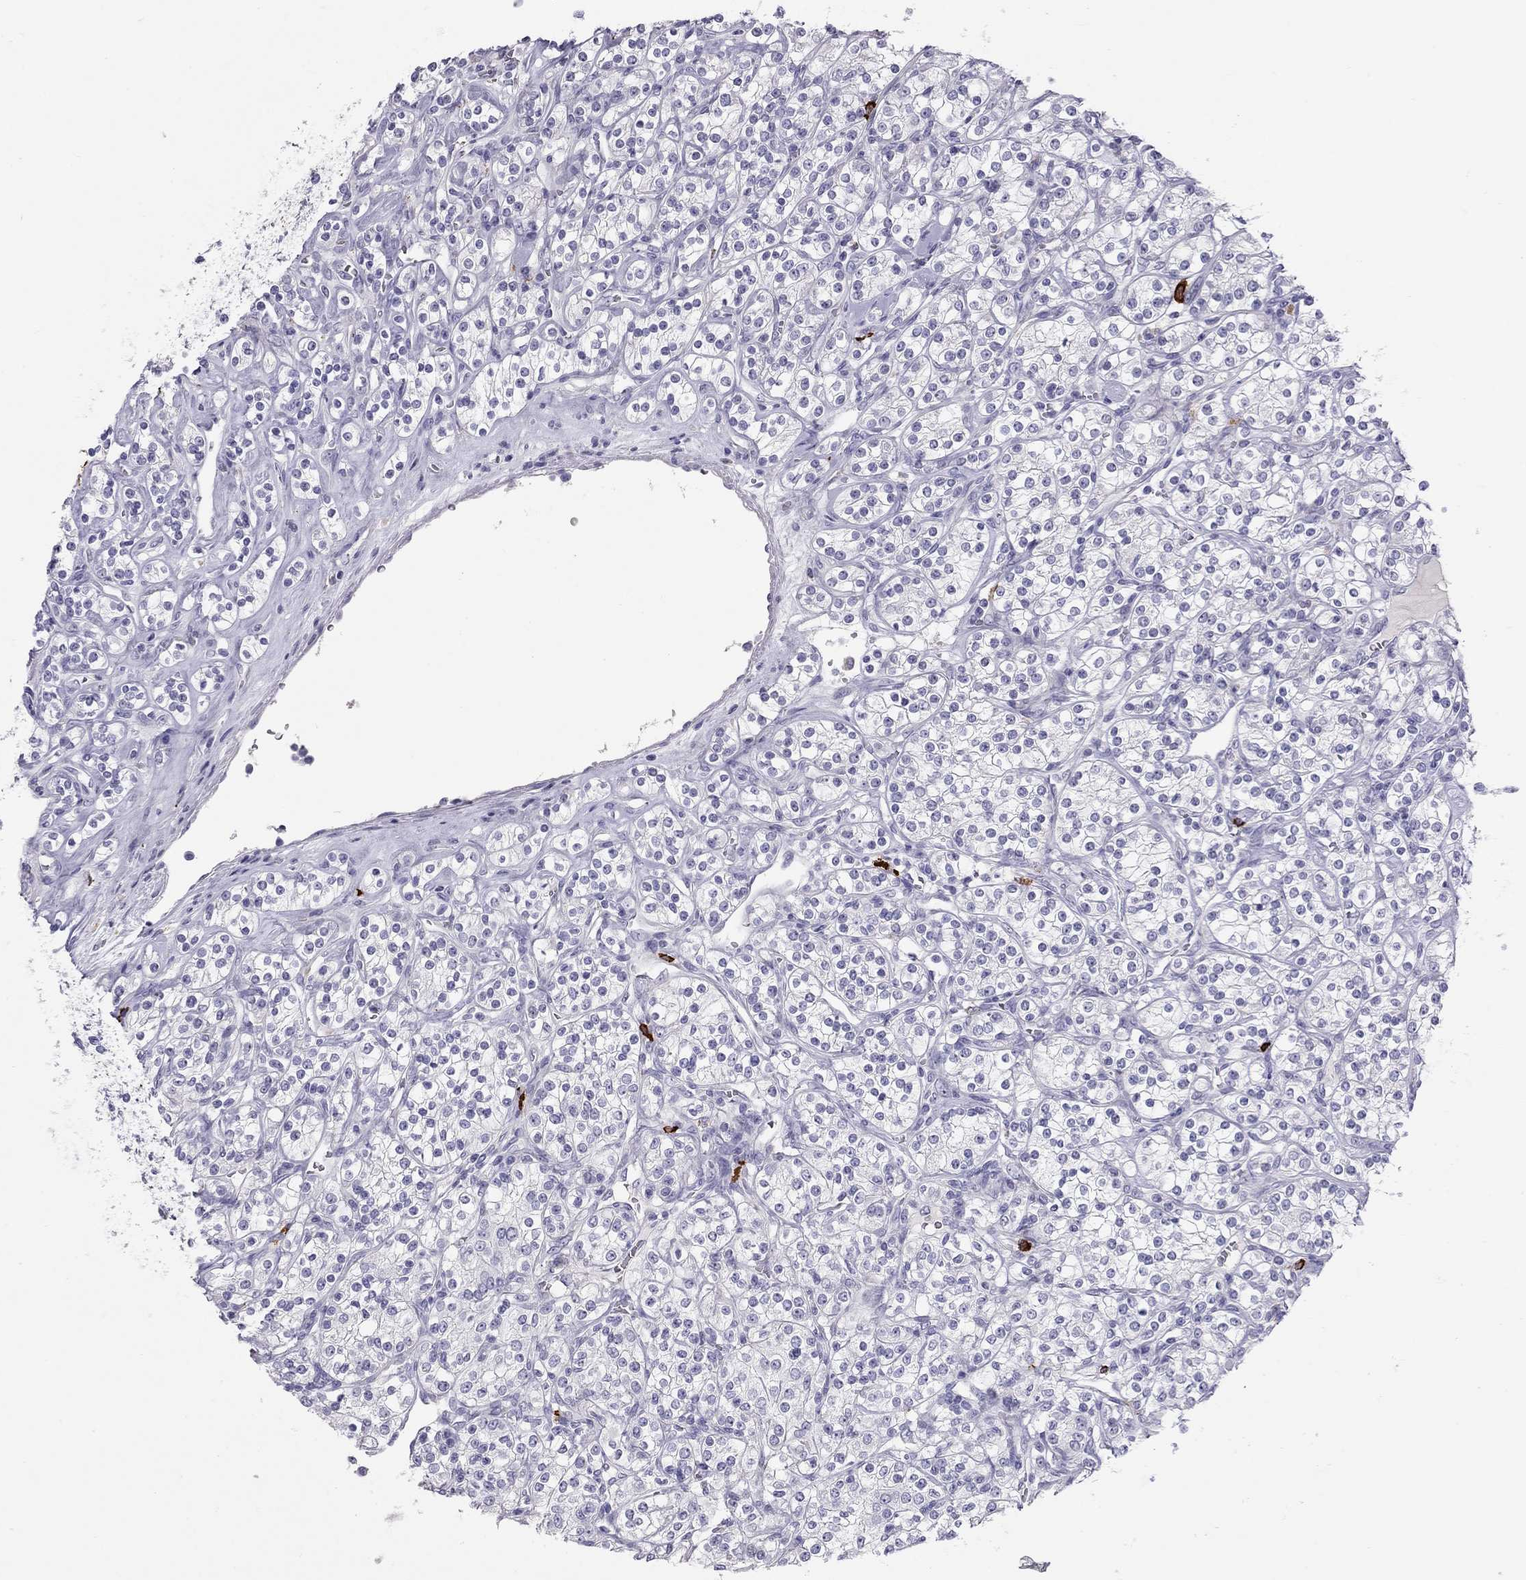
{"staining": {"intensity": "negative", "quantity": "none", "location": "none"}, "tissue": "renal cancer", "cell_type": "Tumor cells", "image_type": "cancer", "snomed": [{"axis": "morphology", "description": "Adenocarcinoma, NOS"}, {"axis": "topography", "description": "Kidney"}], "caption": "Protein analysis of renal adenocarcinoma reveals no significant expression in tumor cells. (DAB immunohistochemistry (IHC) with hematoxylin counter stain).", "gene": "IL17REL", "patient": {"sex": "male", "age": 77}}